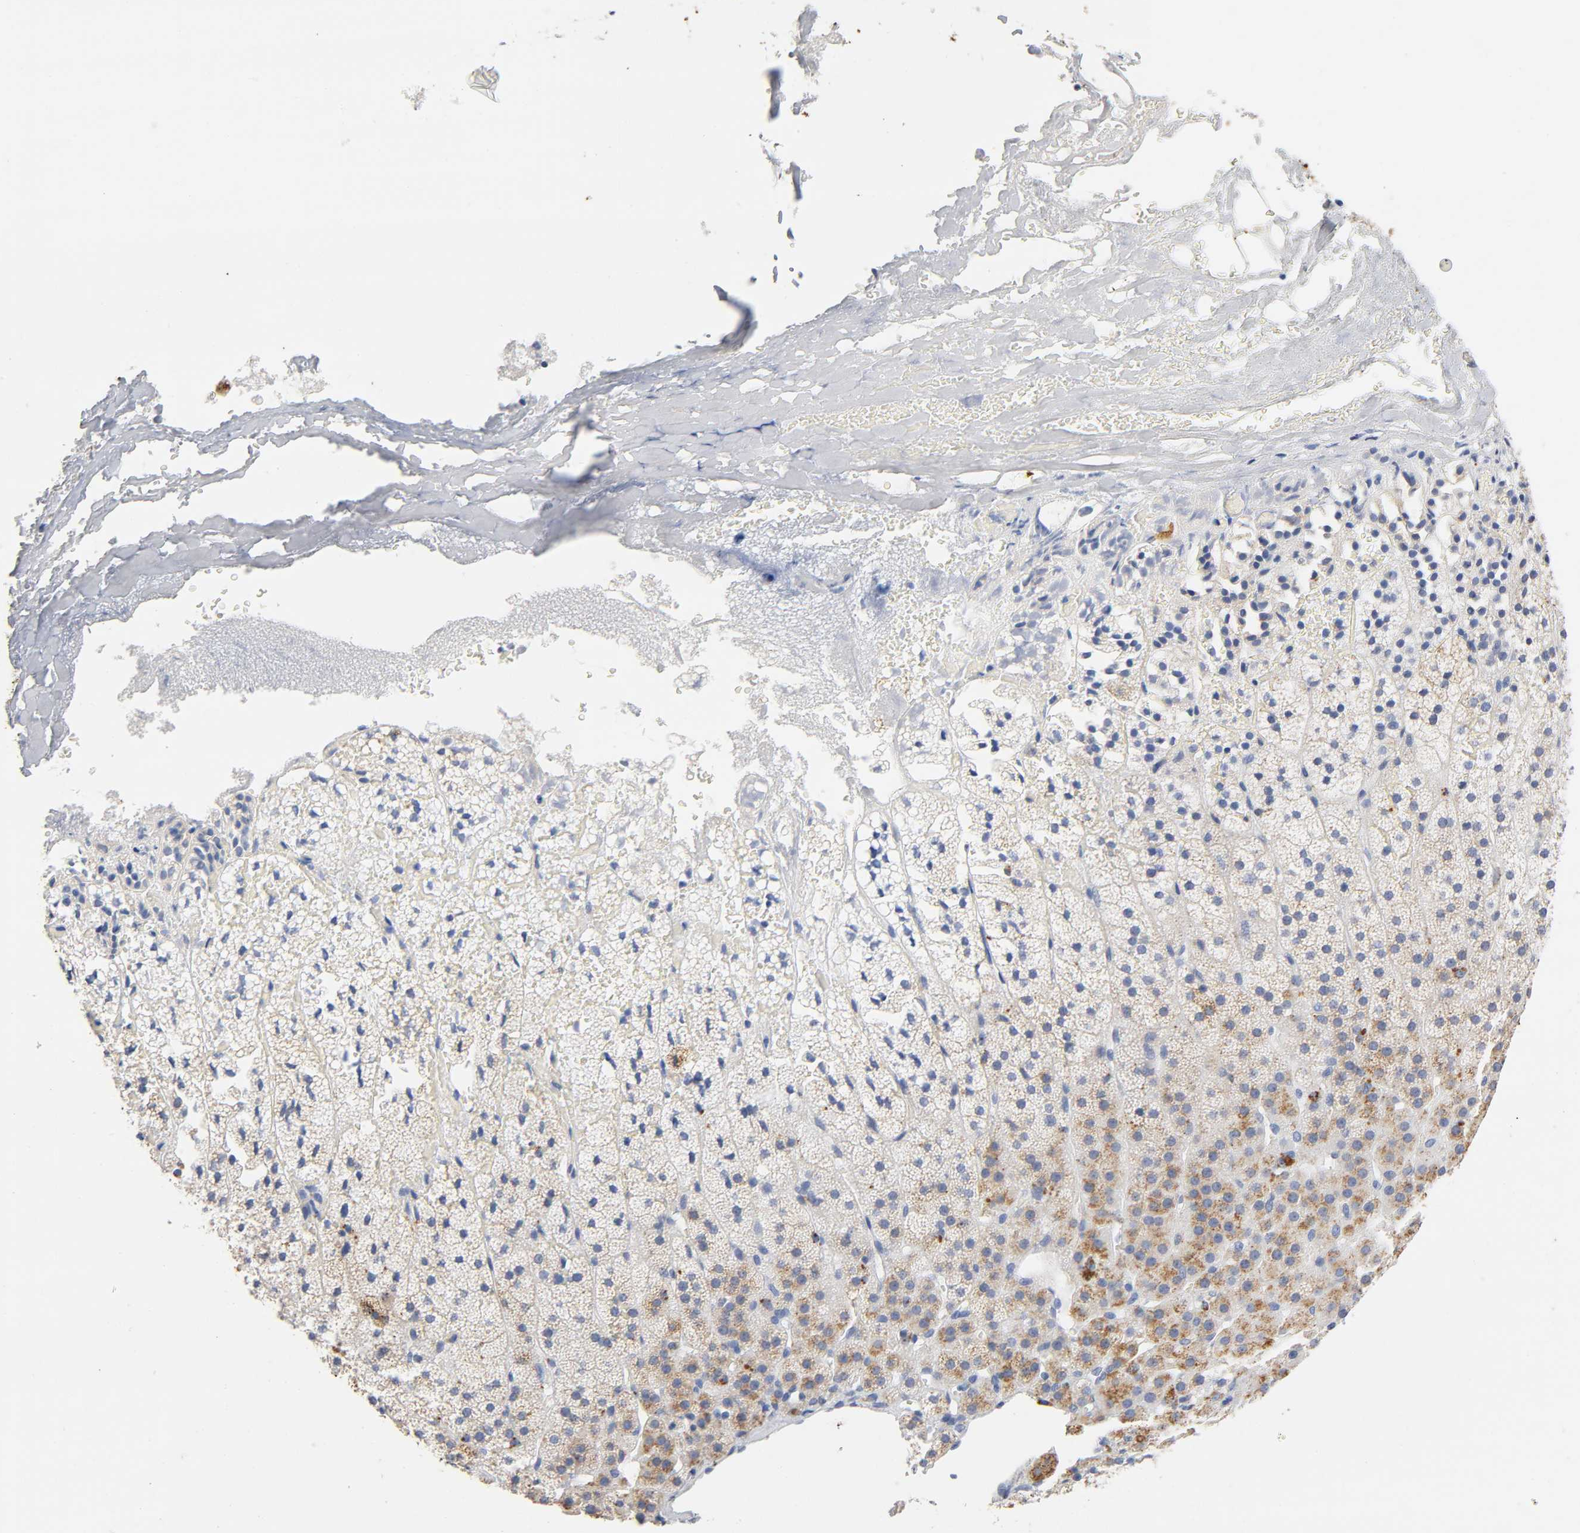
{"staining": {"intensity": "moderate", "quantity": "25%-75%", "location": "cytoplasmic/membranous"}, "tissue": "adrenal gland", "cell_type": "Glandular cells", "image_type": "normal", "snomed": [{"axis": "morphology", "description": "Normal tissue, NOS"}, {"axis": "topography", "description": "Adrenal gland"}], "caption": "Approximately 25%-75% of glandular cells in normal adrenal gland display moderate cytoplasmic/membranous protein expression as visualized by brown immunohistochemical staining.", "gene": "PLP1", "patient": {"sex": "male", "age": 35}}